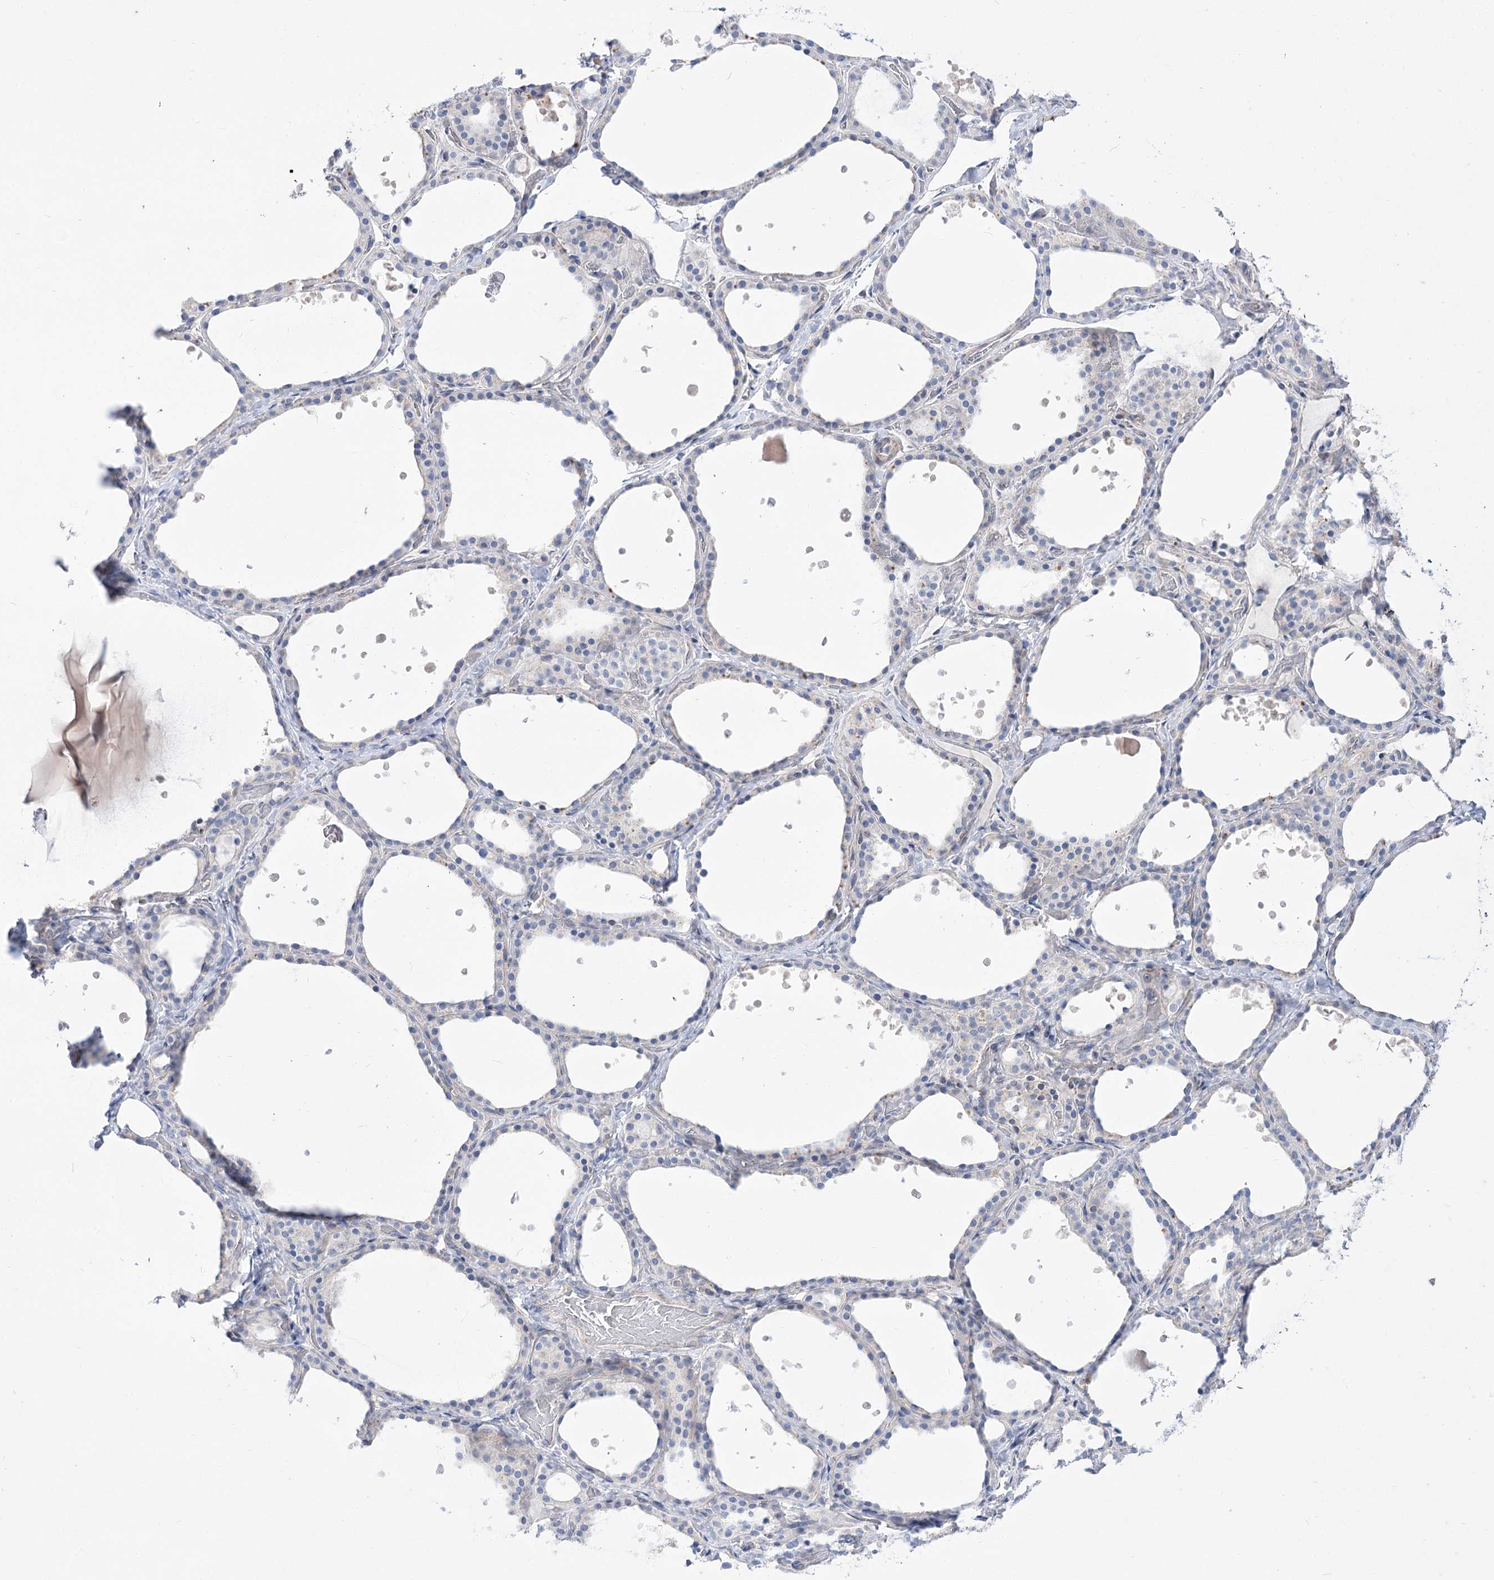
{"staining": {"intensity": "negative", "quantity": "none", "location": "none"}, "tissue": "thyroid gland", "cell_type": "Glandular cells", "image_type": "normal", "snomed": [{"axis": "morphology", "description": "Normal tissue, NOS"}, {"axis": "topography", "description": "Thyroid gland"}], "caption": "Immunohistochemistry (IHC) histopathology image of unremarkable human thyroid gland stained for a protein (brown), which exhibits no expression in glandular cells.", "gene": "HELT", "patient": {"sex": "female", "age": 44}}